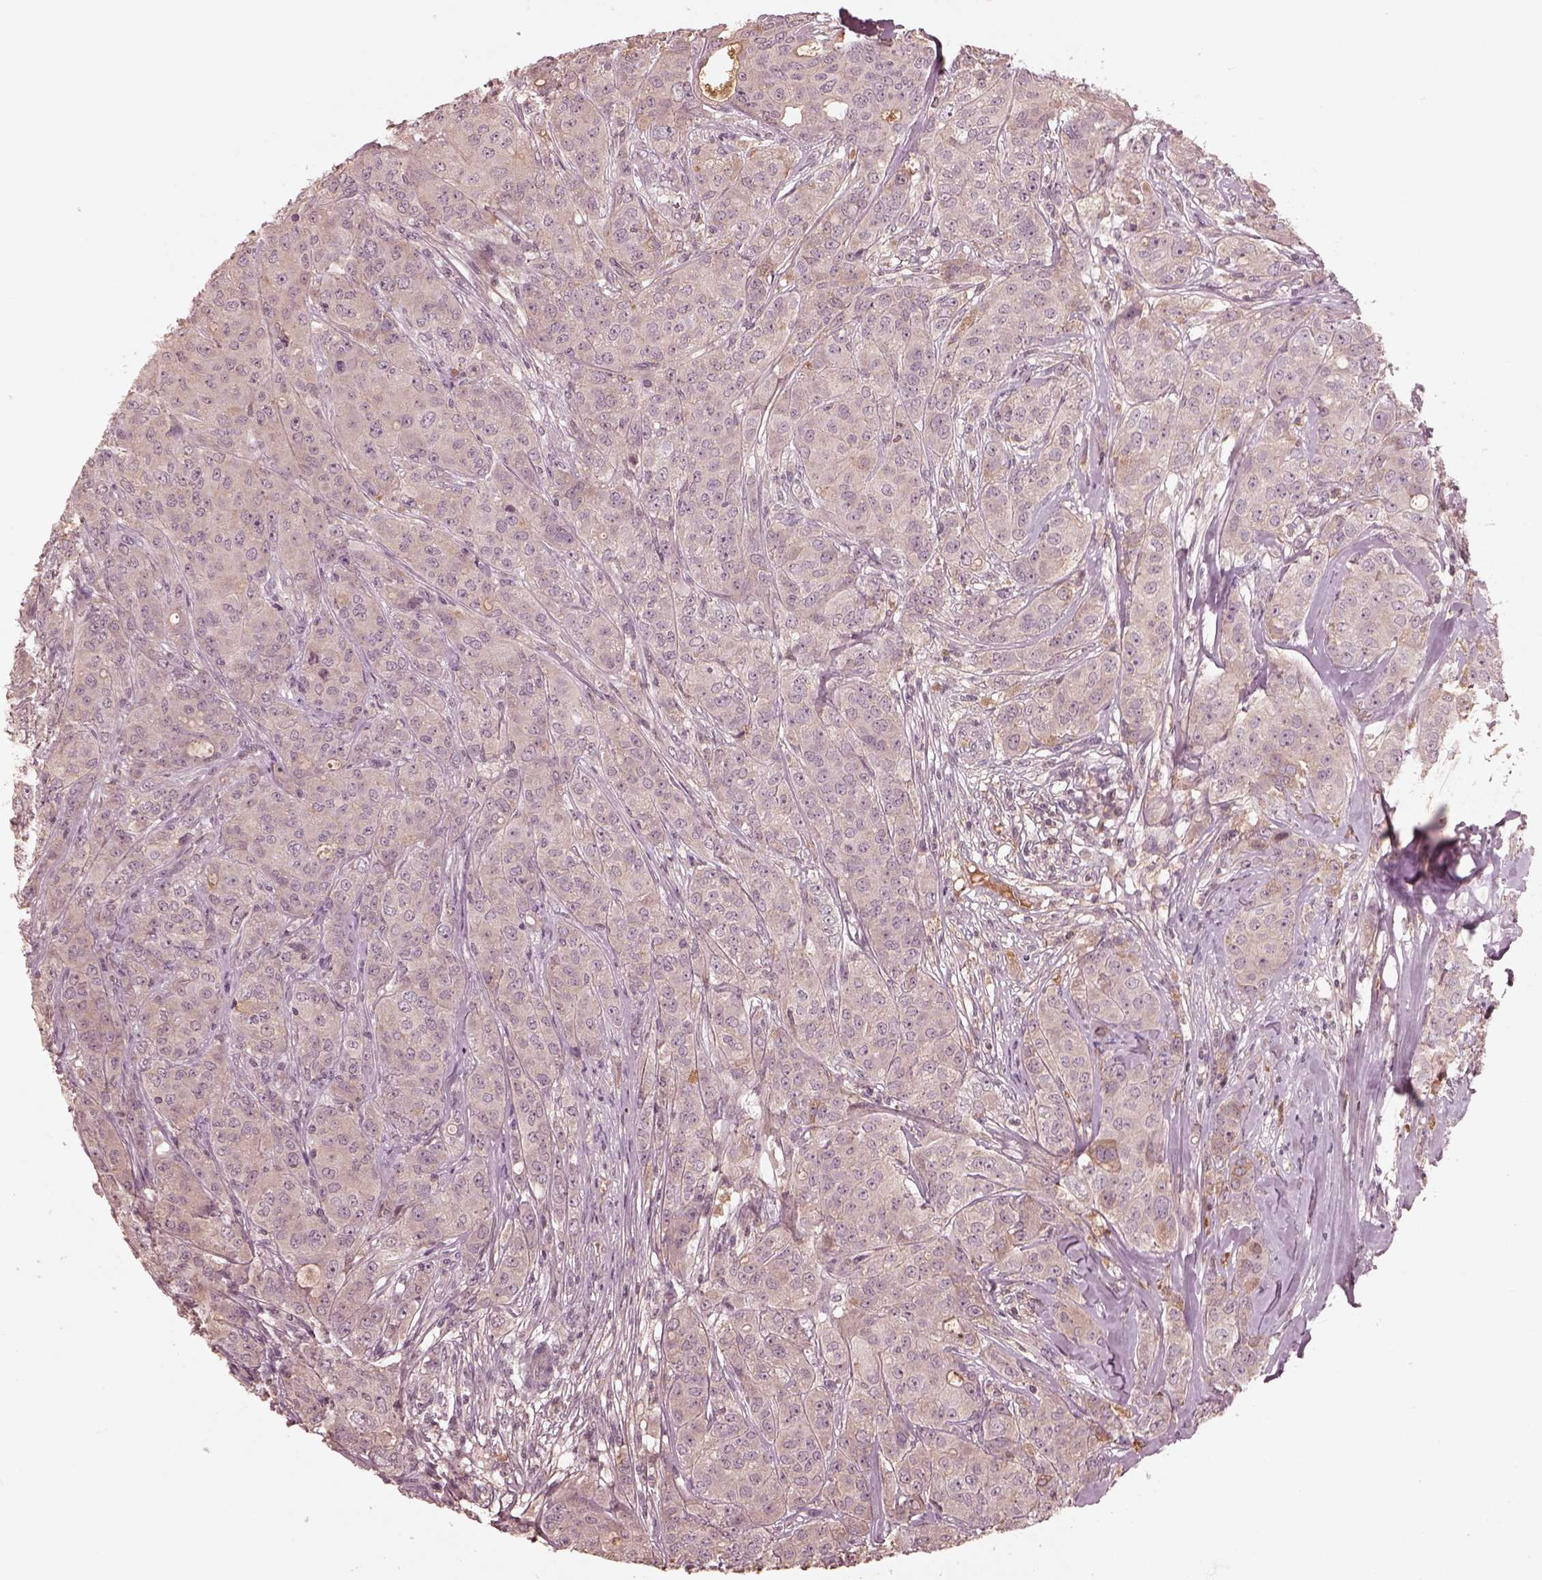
{"staining": {"intensity": "negative", "quantity": "none", "location": "none"}, "tissue": "breast cancer", "cell_type": "Tumor cells", "image_type": "cancer", "snomed": [{"axis": "morphology", "description": "Duct carcinoma"}, {"axis": "topography", "description": "Breast"}], "caption": "IHC of breast cancer demonstrates no expression in tumor cells. The staining is performed using DAB (3,3'-diaminobenzidine) brown chromogen with nuclei counter-stained in using hematoxylin.", "gene": "TF", "patient": {"sex": "female", "age": 43}}